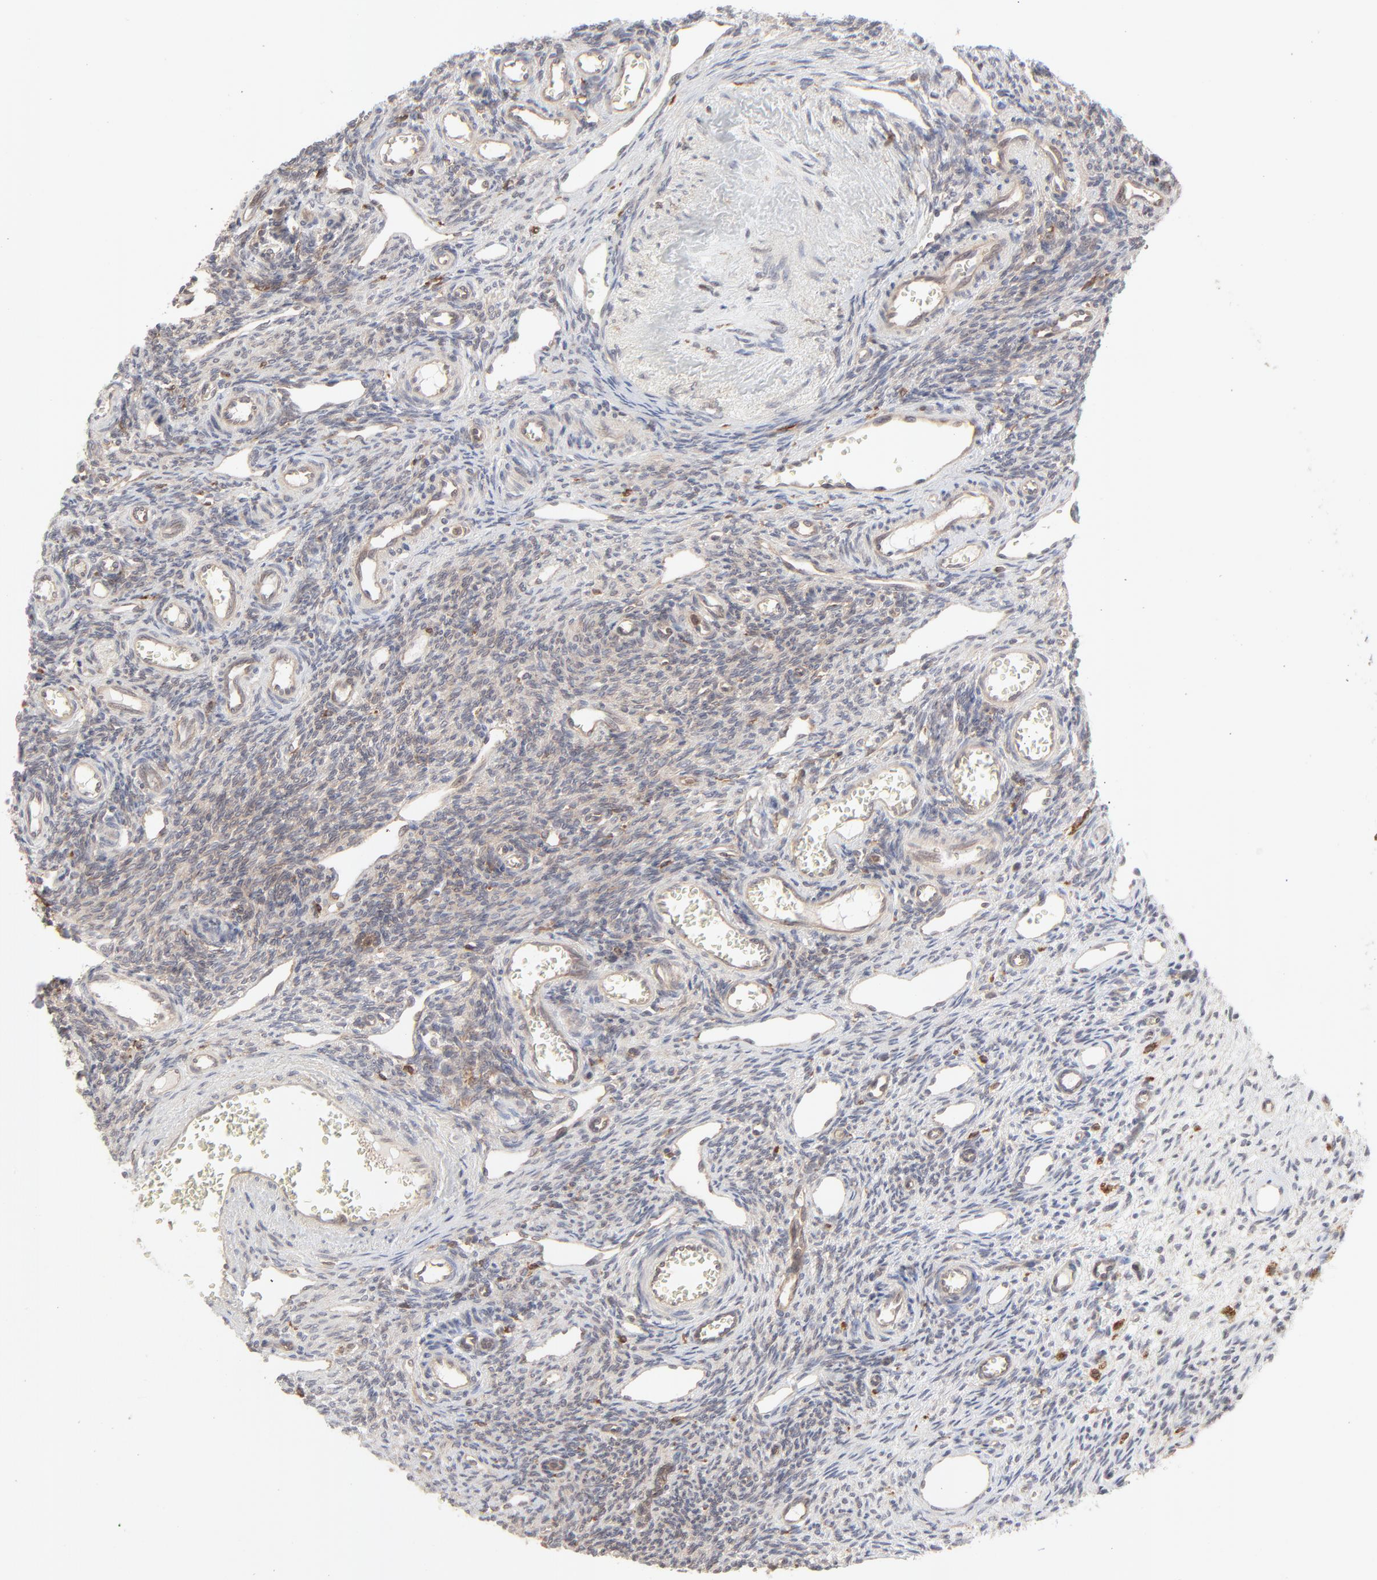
{"staining": {"intensity": "weak", "quantity": "25%-75%", "location": "cytoplasmic/membranous"}, "tissue": "ovary", "cell_type": "Follicle cells", "image_type": "normal", "snomed": [{"axis": "morphology", "description": "Normal tissue, NOS"}, {"axis": "topography", "description": "Ovary"}], "caption": "An immunohistochemistry (IHC) micrograph of unremarkable tissue is shown. Protein staining in brown highlights weak cytoplasmic/membranous positivity in ovary within follicle cells.", "gene": "RAB5C", "patient": {"sex": "female", "age": 33}}